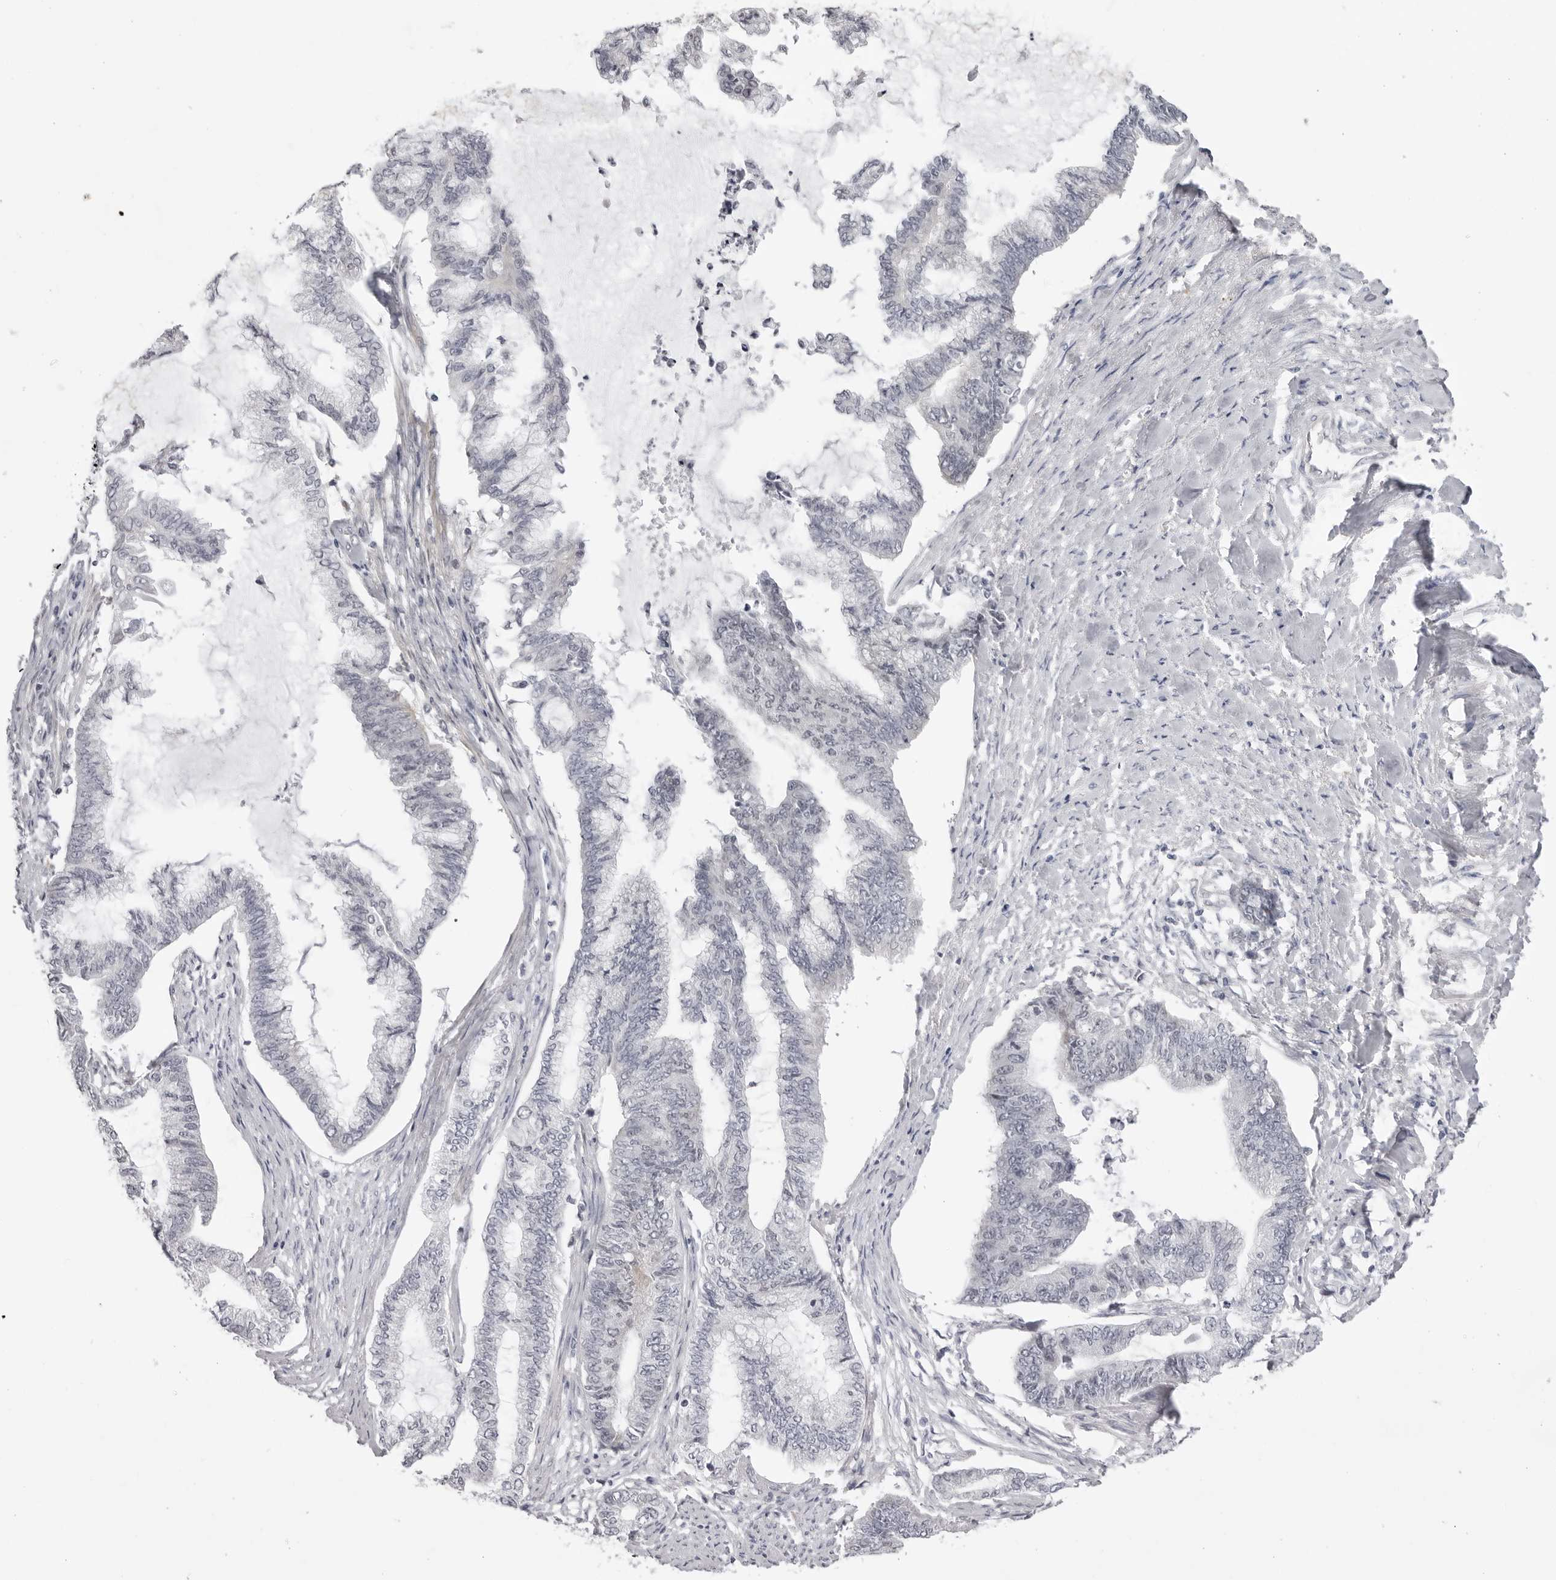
{"staining": {"intensity": "negative", "quantity": "none", "location": "none"}, "tissue": "endometrial cancer", "cell_type": "Tumor cells", "image_type": "cancer", "snomed": [{"axis": "morphology", "description": "Adenocarcinoma, NOS"}, {"axis": "topography", "description": "Endometrium"}], "caption": "Immunohistochemical staining of human endometrial cancer (adenocarcinoma) exhibits no significant expression in tumor cells.", "gene": "SUGCT", "patient": {"sex": "female", "age": 86}}